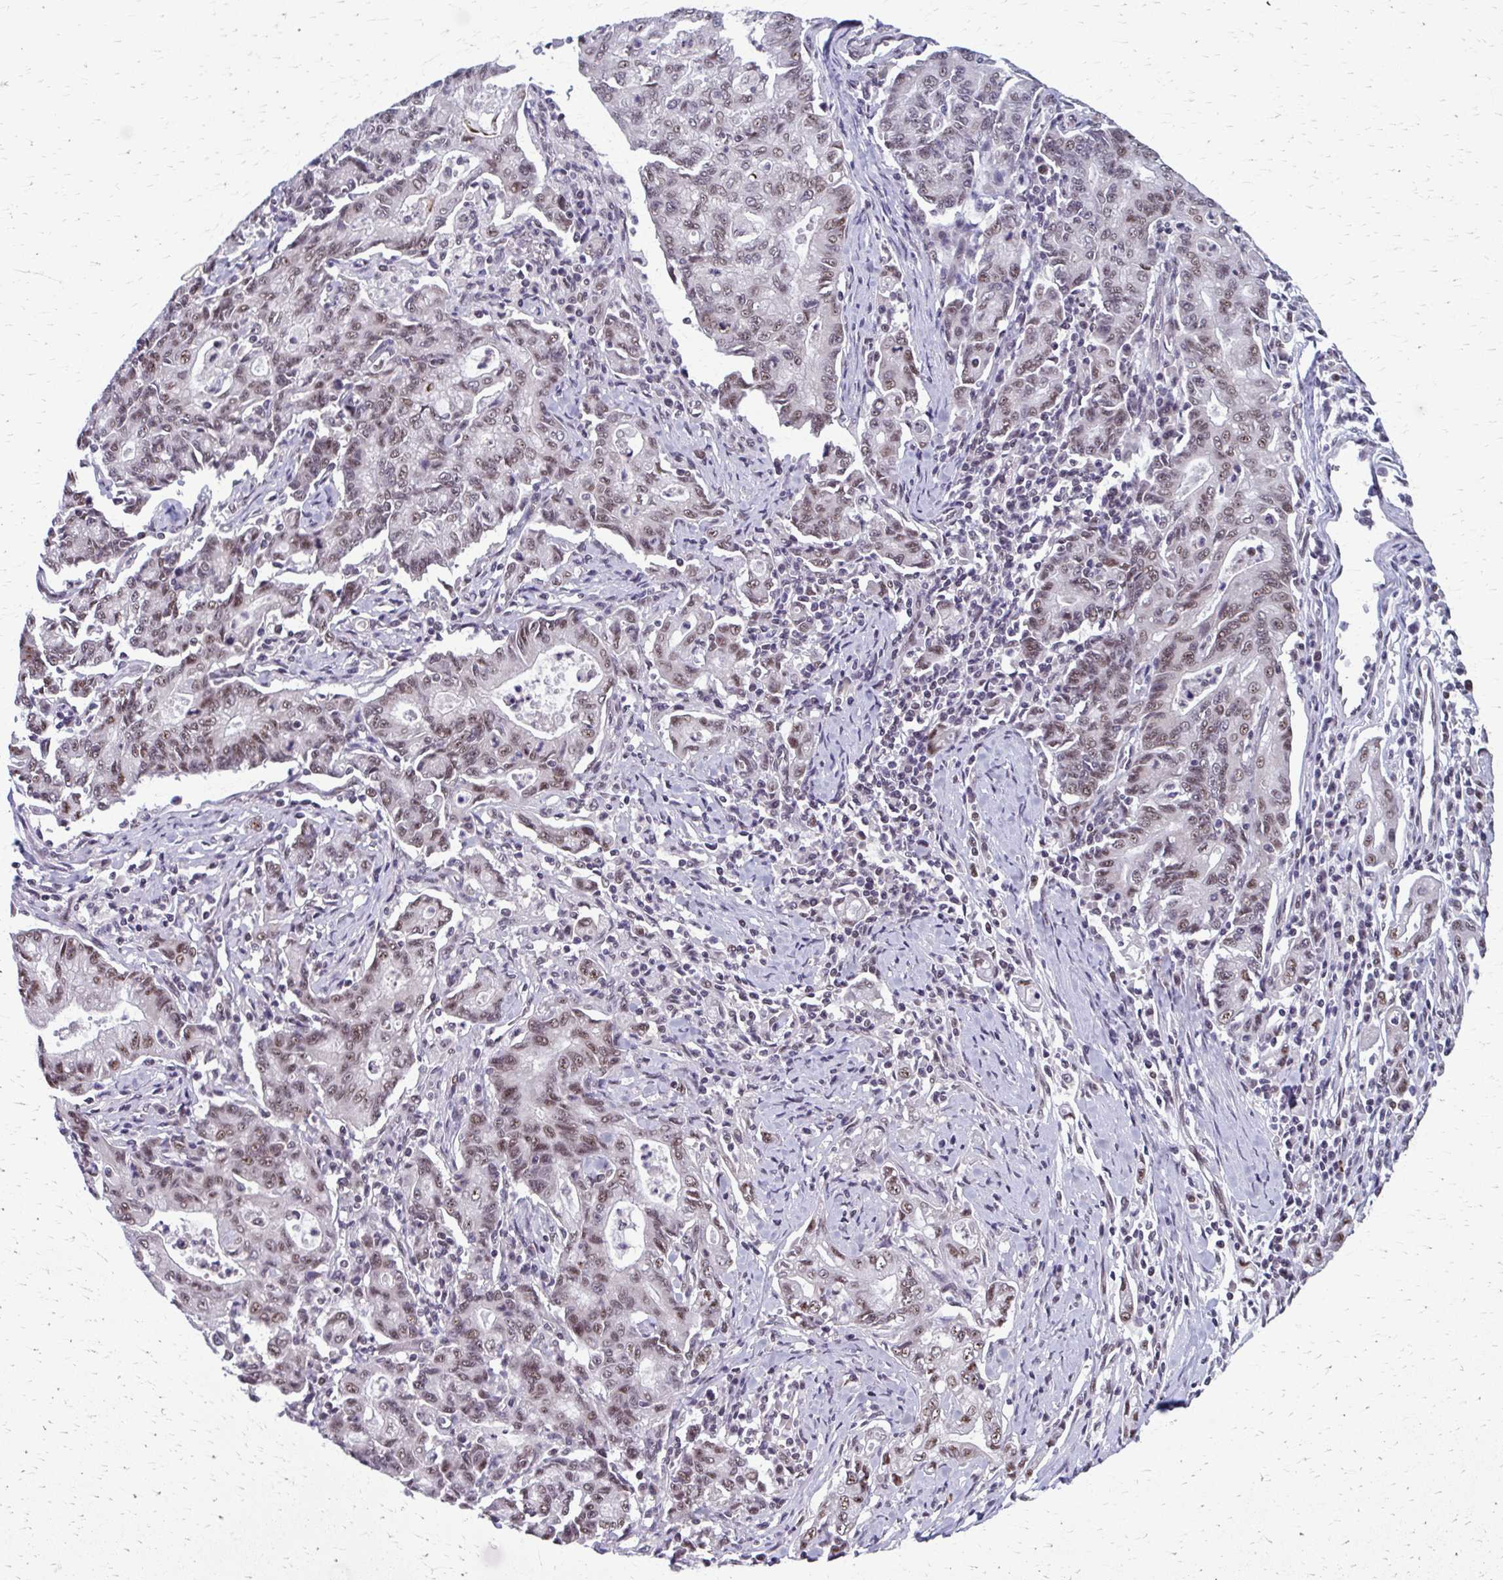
{"staining": {"intensity": "weak", "quantity": ">75%", "location": "nuclear"}, "tissue": "stomach cancer", "cell_type": "Tumor cells", "image_type": "cancer", "snomed": [{"axis": "morphology", "description": "Adenocarcinoma, NOS"}, {"axis": "topography", "description": "Stomach, upper"}], "caption": "Human stomach cancer stained for a protein (brown) shows weak nuclear positive staining in about >75% of tumor cells.", "gene": "SETBP1", "patient": {"sex": "female", "age": 79}}